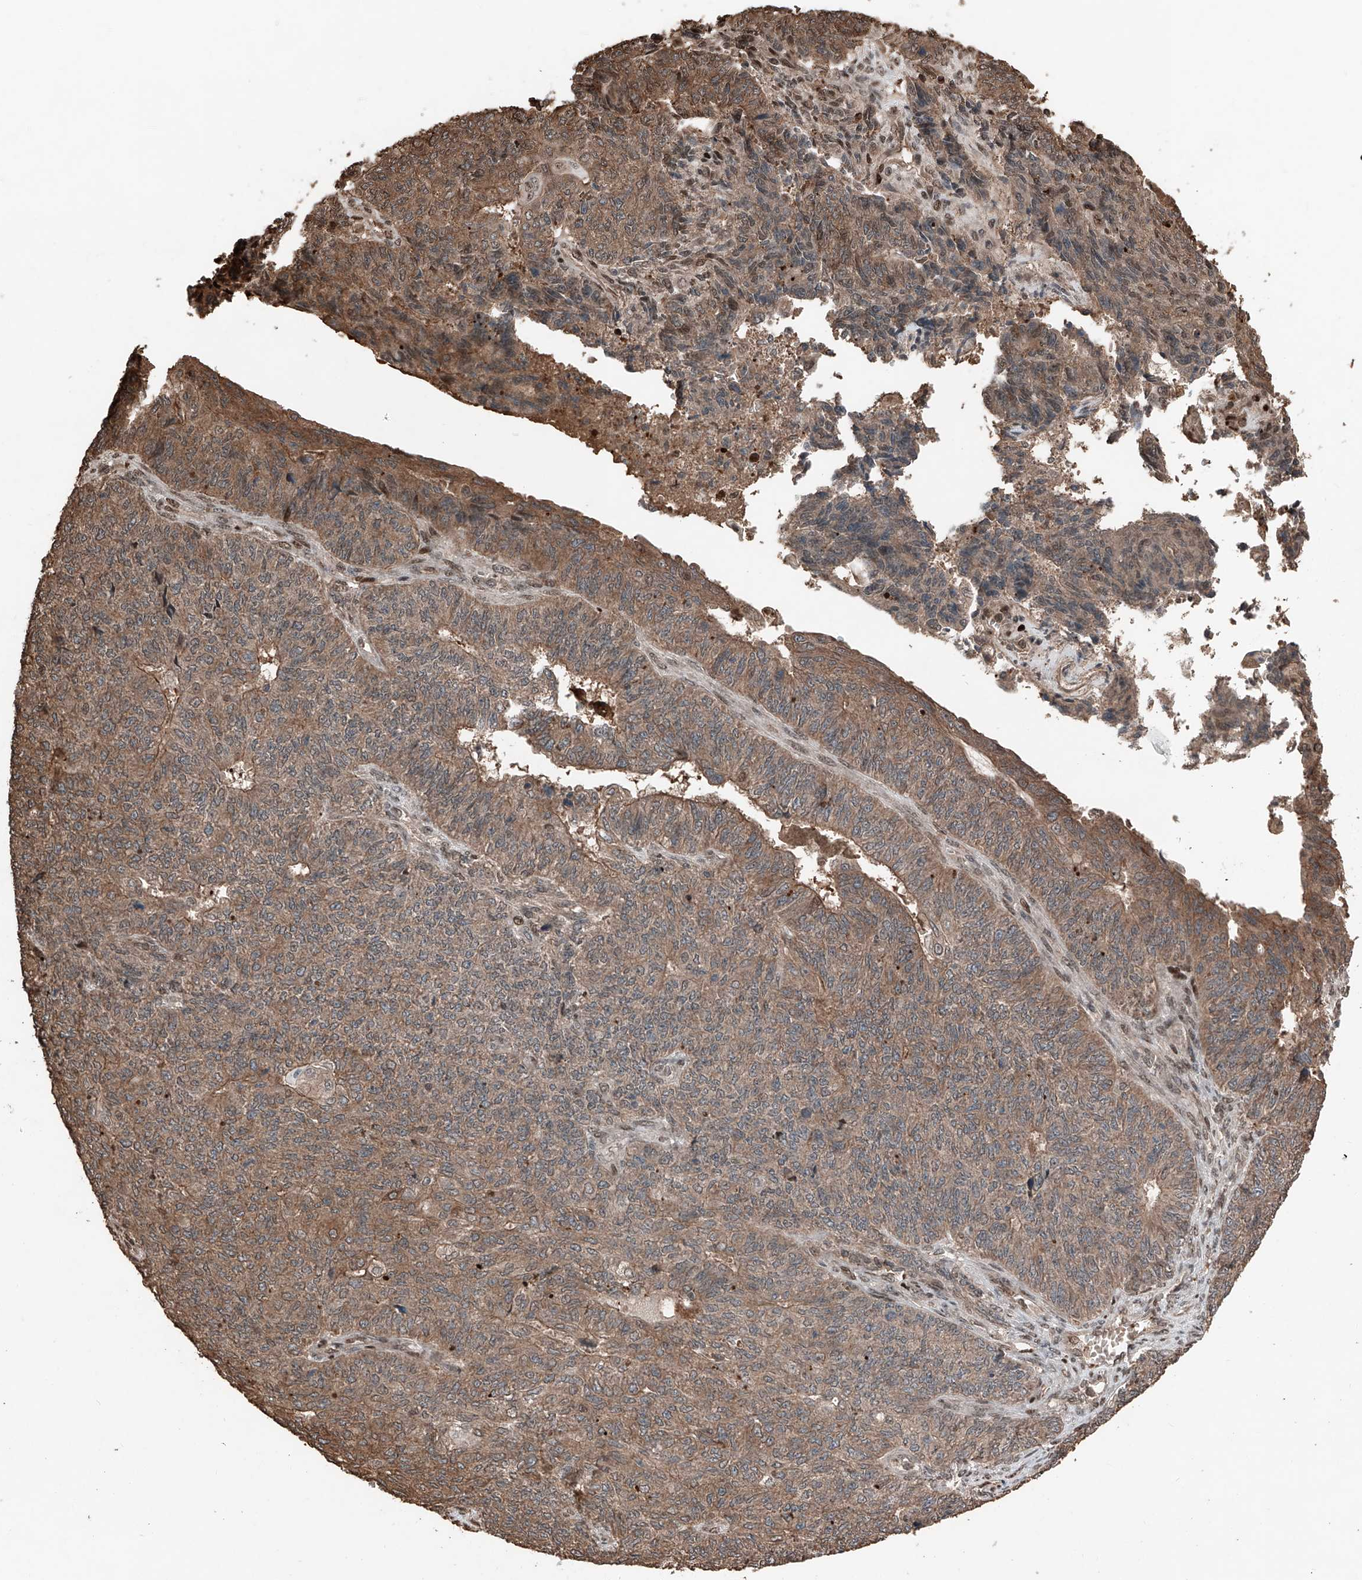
{"staining": {"intensity": "moderate", "quantity": ">75%", "location": "cytoplasmic/membranous"}, "tissue": "endometrial cancer", "cell_type": "Tumor cells", "image_type": "cancer", "snomed": [{"axis": "morphology", "description": "Adenocarcinoma, NOS"}, {"axis": "topography", "description": "Endometrium"}], "caption": "Tumor cells reveal medium levels of moderate cytoplasmic/membranous positivity in about >75% of cells in endometrial cancer.", "gene": "RMND1", "patient": {"sex": "female", "age": 32}}